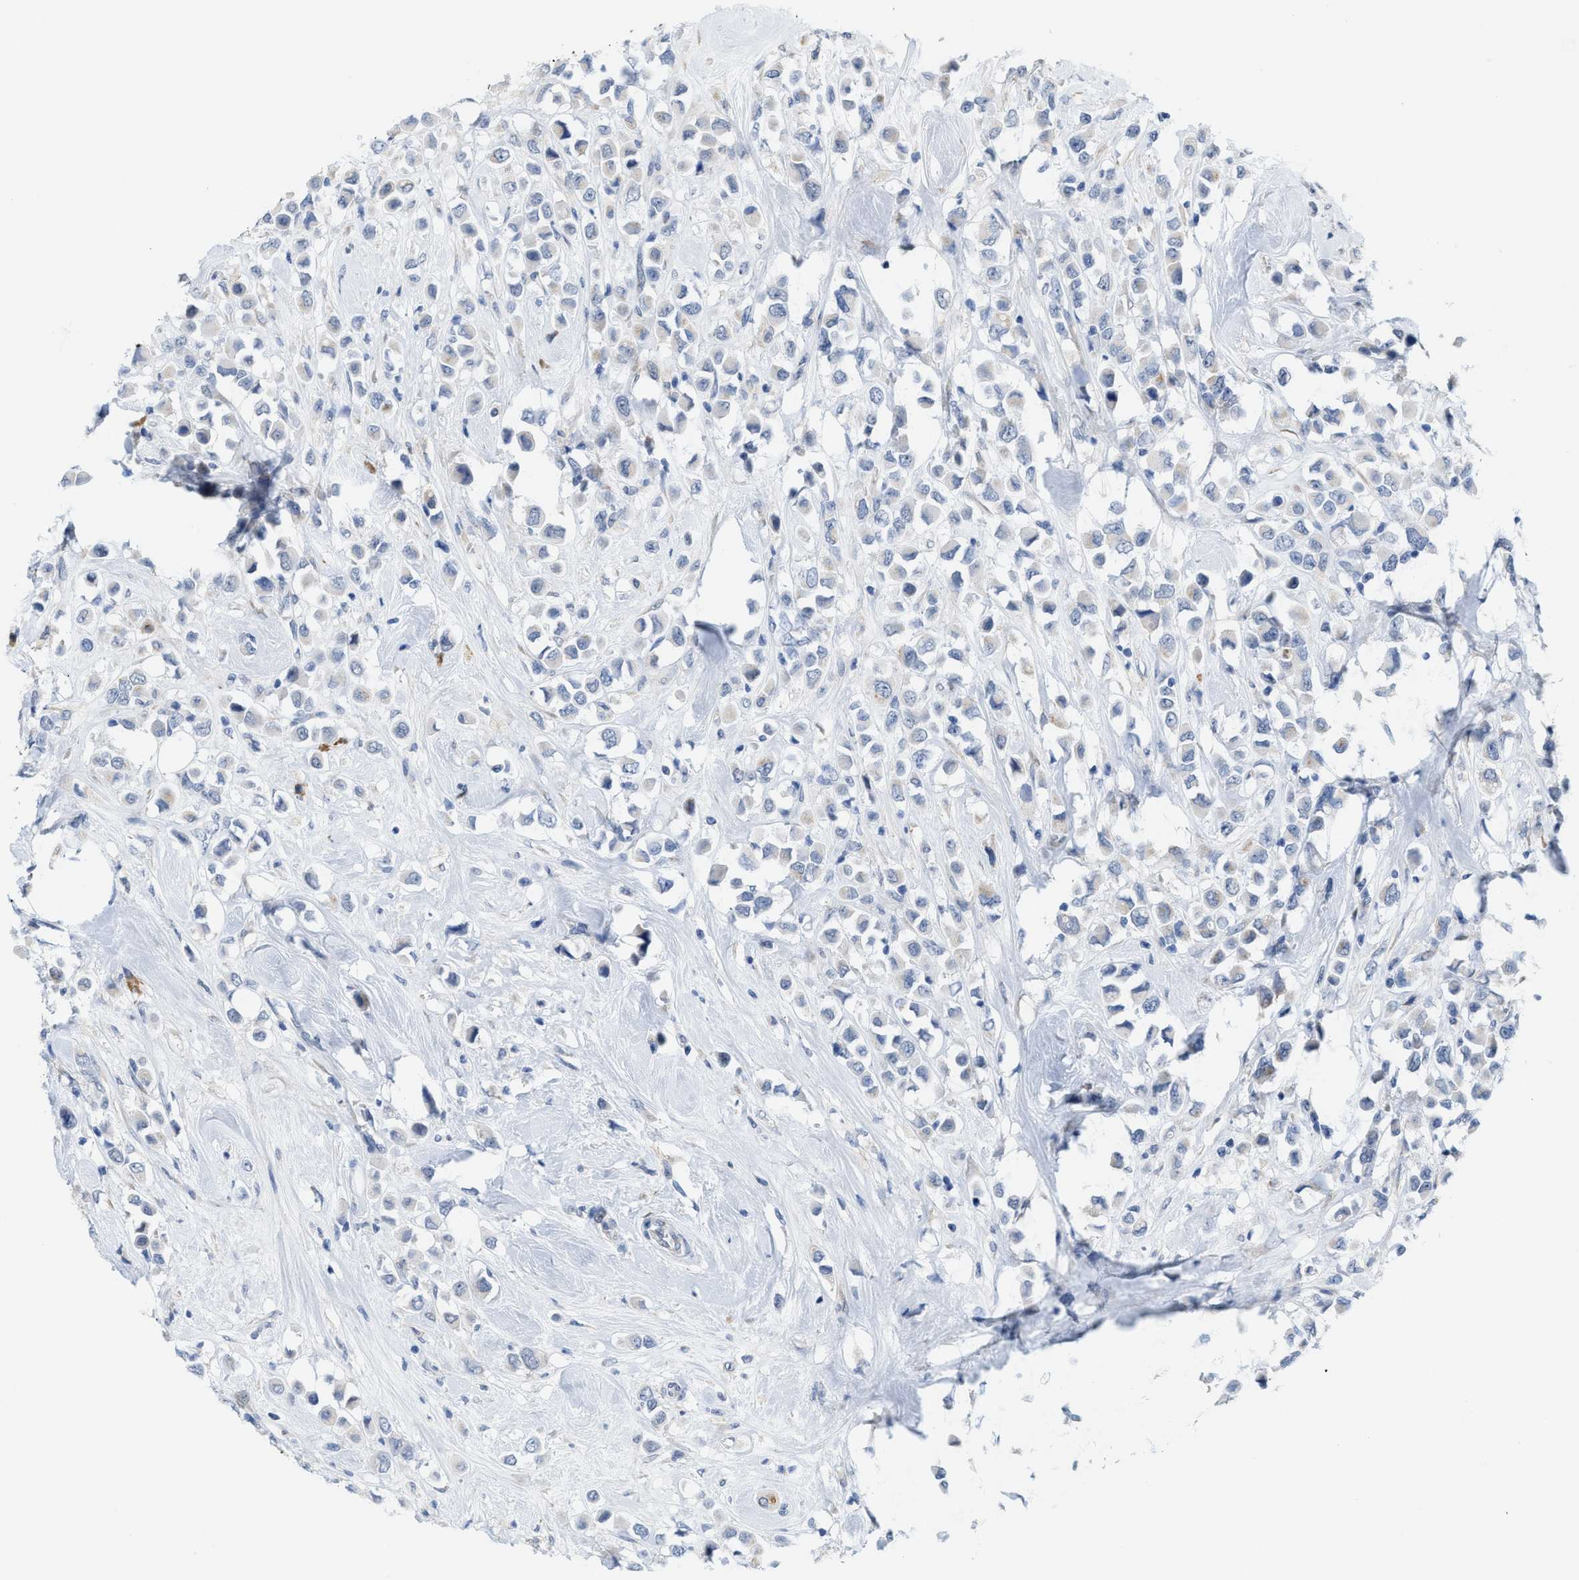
{"staining": {"intensity": "negative", "quantity": "none", "location": "none"}, "tissue": "breast cancer", "cell_type": "Tumor cells", "image_type": "cancer", "snomed": [{"axis": "morphology", "description": "Duct carcinoma"}, {"axis": "topography", "description": "Breast"}], "caption": "An immunohistochemistry (IHC) micrograph of breast invasive ductal carcinoma is shown. There is no staining in tumor cells of breast invasive ductal carcinoma.", "gene": "KIFC3", "patient": {"sex": "female", "age": 61}}